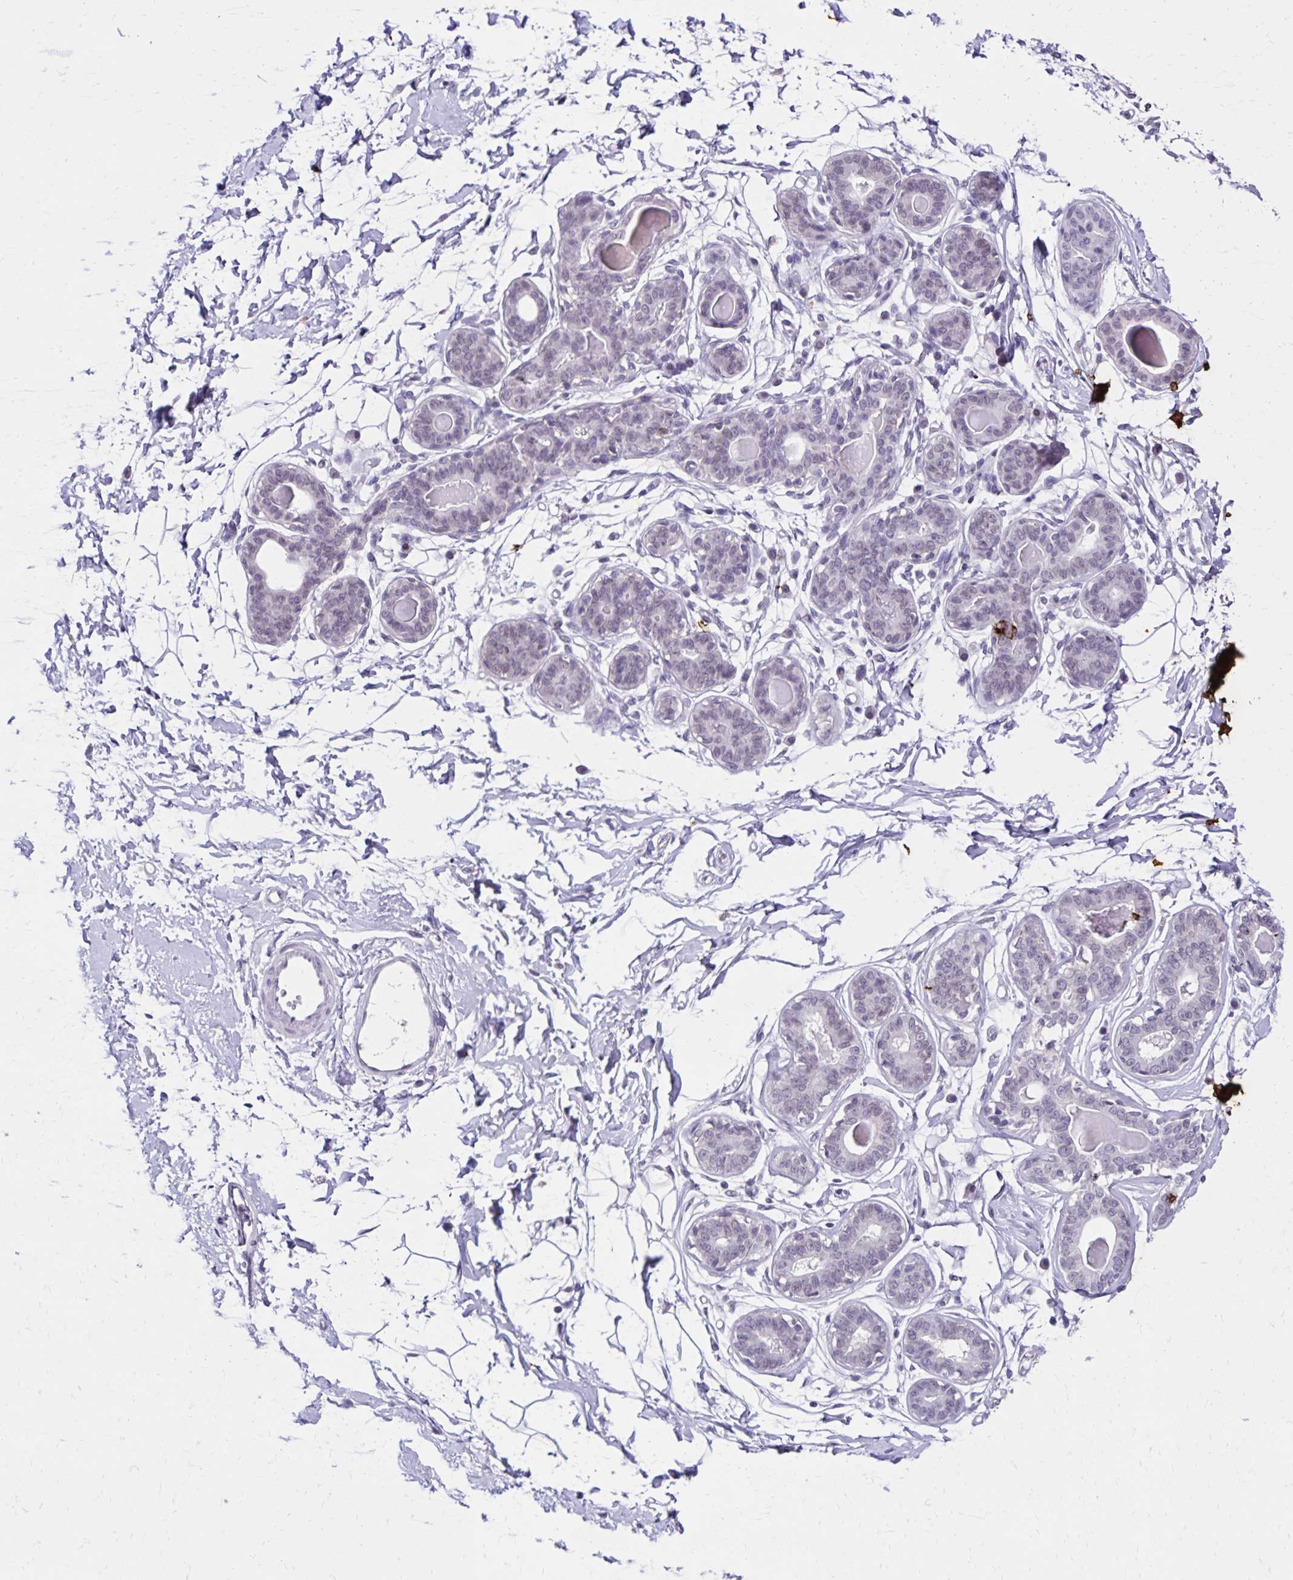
{"staining": {"intensity": "negative", "quantity": "none", "location": "none"}, "tissue": "breast", "cell_type": "Adipocytes", "image_type": "normal", "snomed": [{"axis": "morphology", "description": "Normal tissue, NOS"}, {"axis": "topography", "description": "Breast"}], "caption": "Adipocytes are negative for brown protein staining in benign breast. (DAB IHC, high magnification).", "gene": "FAM166C", "patient": {"sex": "female", "age": 45}}